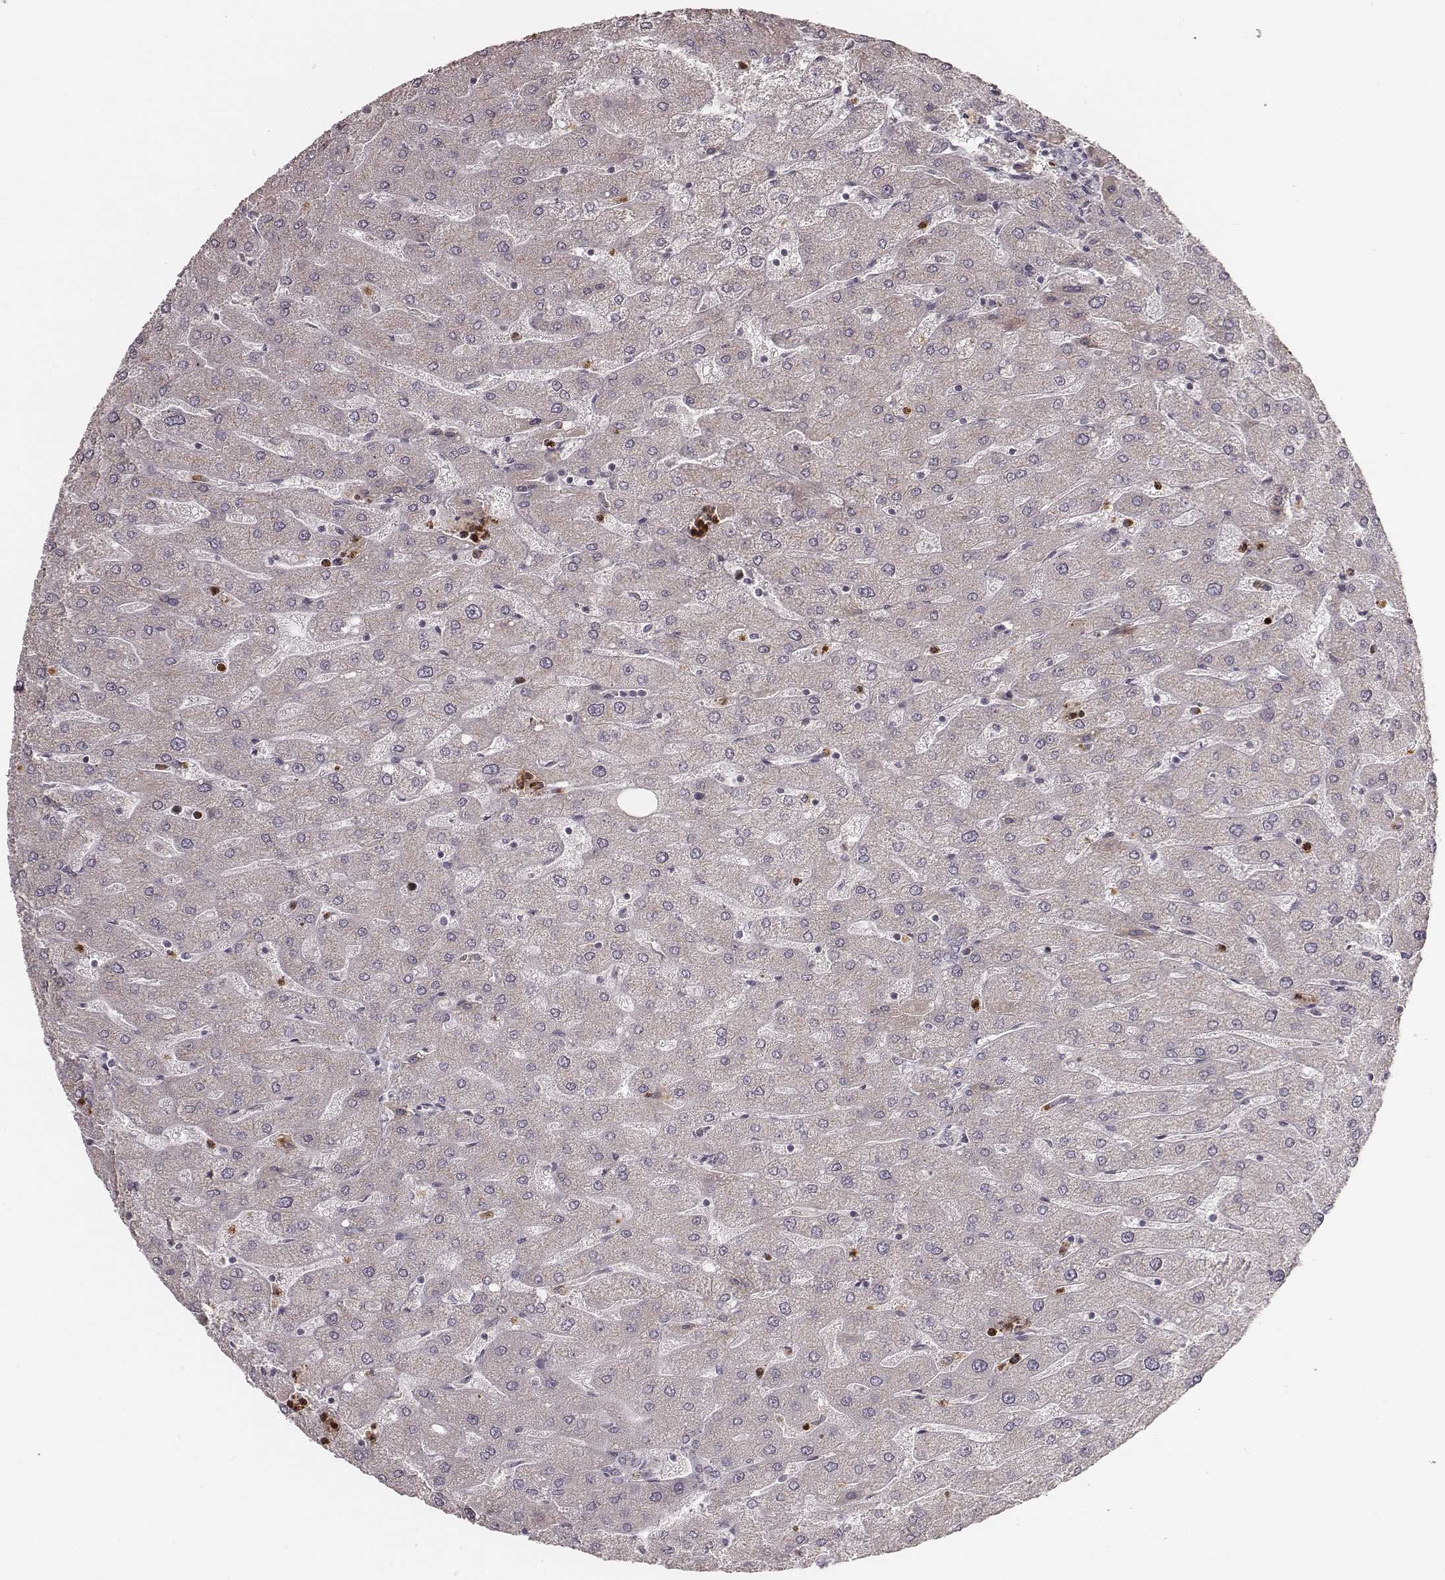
{"staining": {"intensity": "negative", "quantity": "none", "location": "none"}, "tissue": "liver", "cell_type": "Cholangiocytes", "image_type": "normal", "snomed": [{"axis": "morphology", "description": "Normal tissue, NOS"}, {"axis": "topography", "description": "Liver"}], "caption": "A high-resolution micrograph shows immunohistochemistry (IHC) staining of normal liver, which reveals no significant staining in cholangiocytes.", "gene": "ABCA7", "patient": {"sex": "male", "age": 67}}